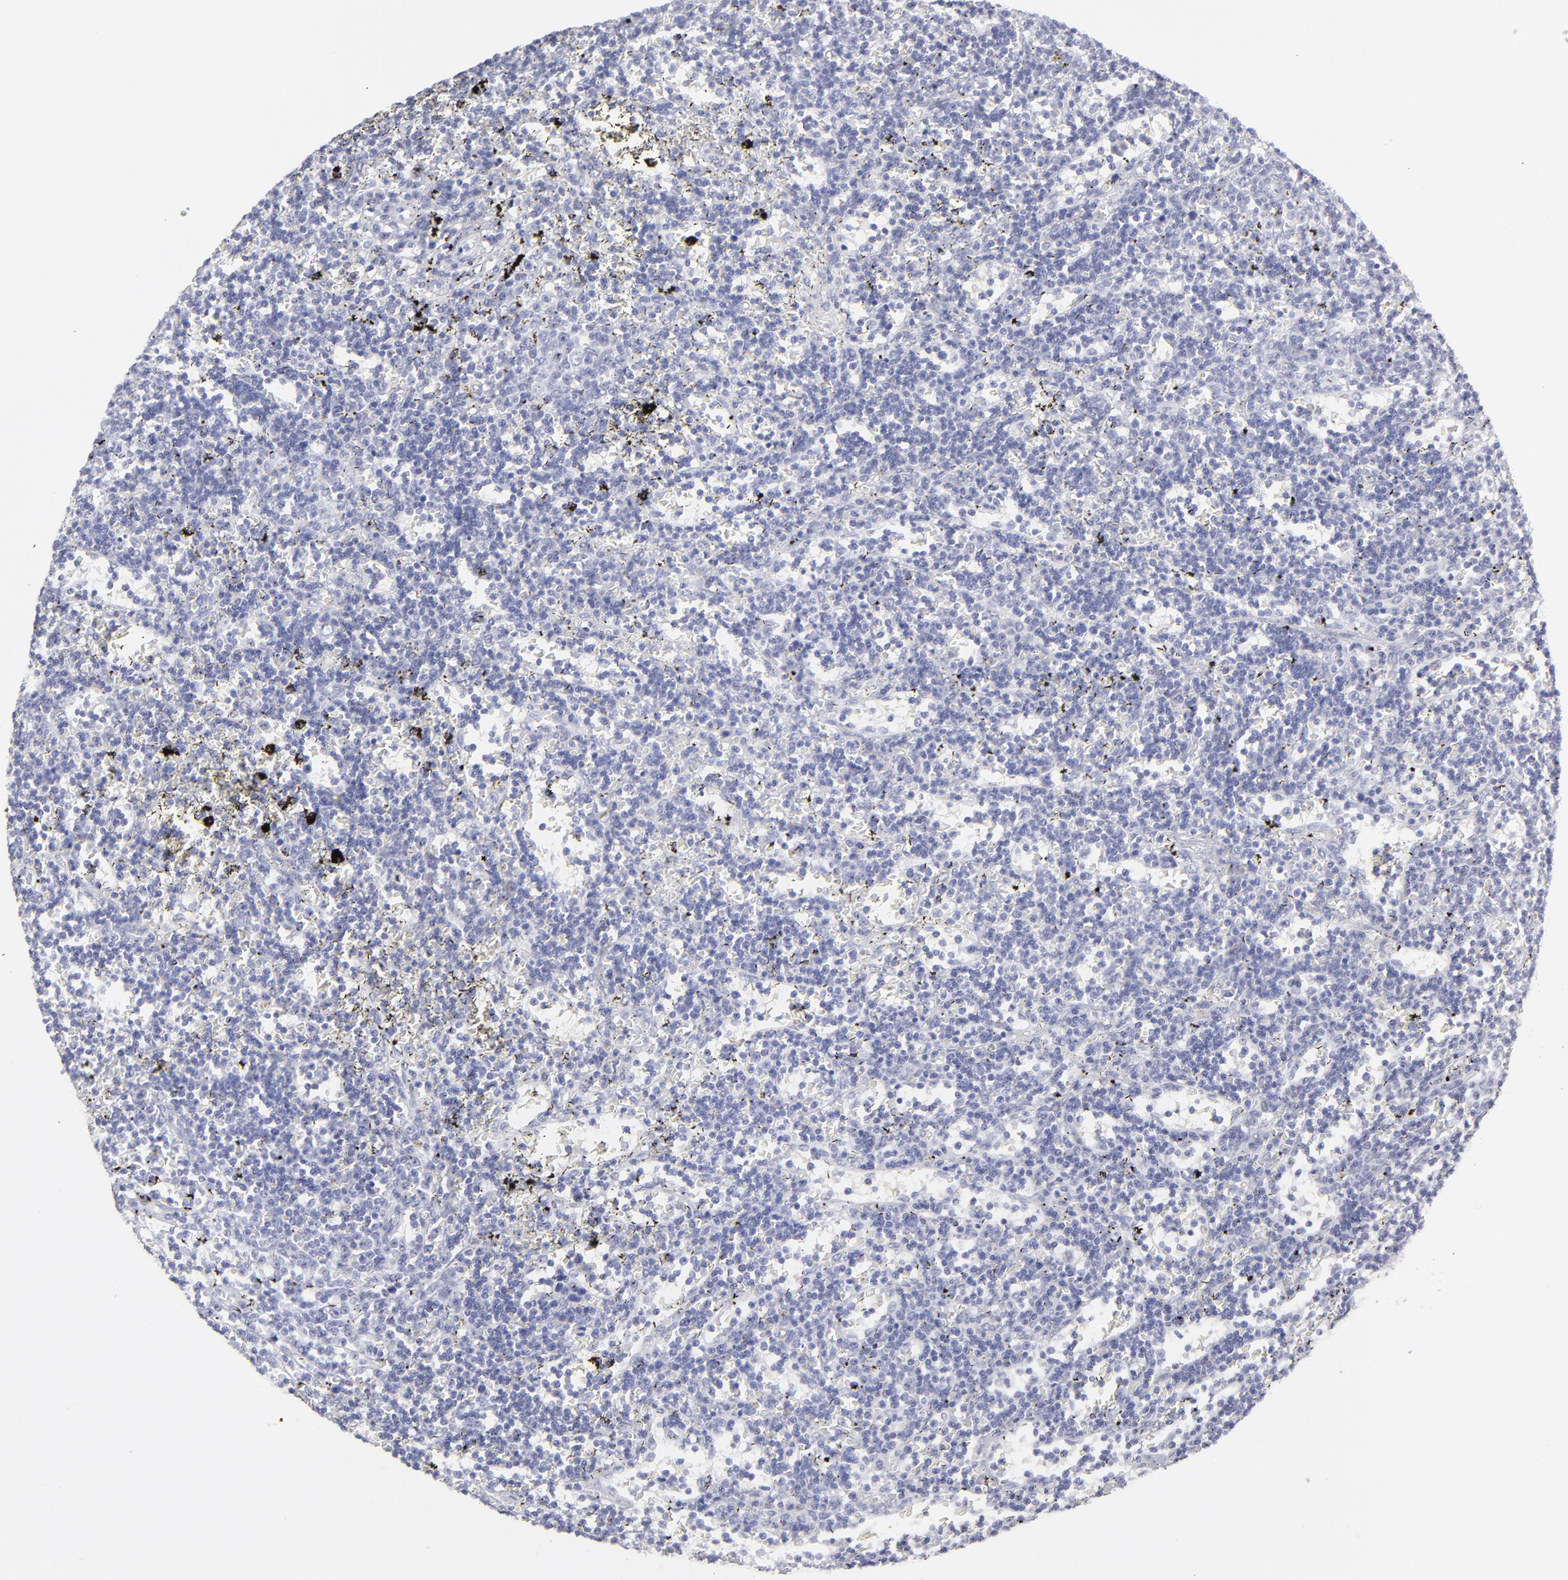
{"staining": {"intensity": "negative", "quantity": "none", "location": "none"}, "tissue": "lymphoma", "cell_type": "Tumor cells", "image_type": "cancer", "snomed": [{"axis": "morphology", "description": "Malignant lymphoma, non-Hodgkin's type, Low grade"}, {"axis": "topography", "description": "Spleen"}], "caption": "This is a image of IHC staining of low-grade malignant lymphoma, non-Hodgkin's type, which shows no positivity in tumor cells.", "gene": "ALDOB", "patient": {"sex": "male", "age": 60}}